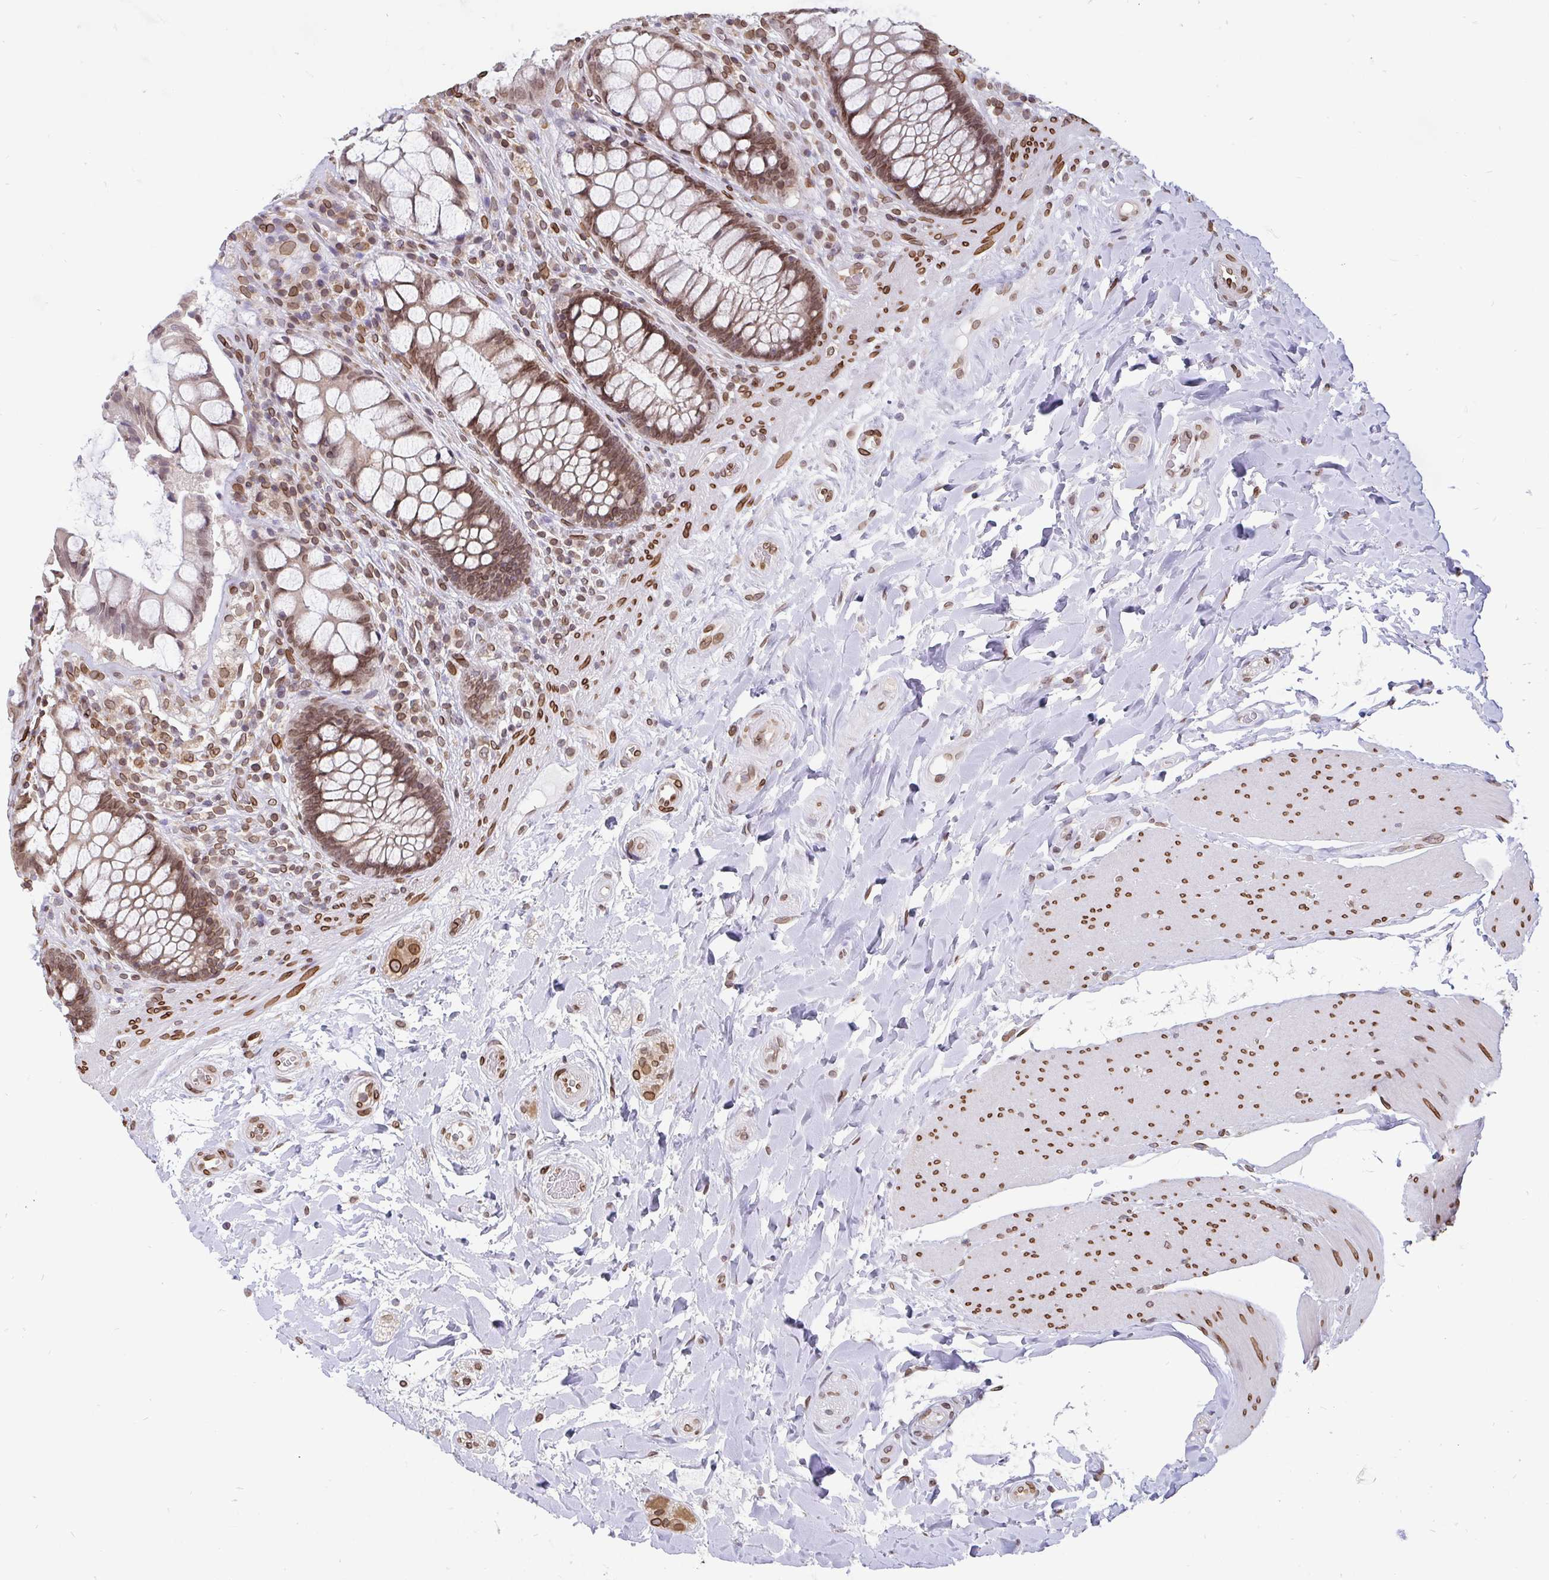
{"staining": {"intensity": "moderate", "quantity": ">75%", "location": "cytoplasmic/membranous,nuclear"}, "tissue": "rectum", "cell_type": "Glandular cells", "image_type": "normal", "snomed": [{"axis": "morphology", "description": "Normal tissue, NOS"}, {"axis": "topography", "description": "Rectum"}], "caption": "Protein analysis of normal rectum displays moderate cytoplasmic/membranous,nuclear staining in about >75% of glandular cells.", "gene": "EMD", "patient": {"sex": "female", "age": 58}}